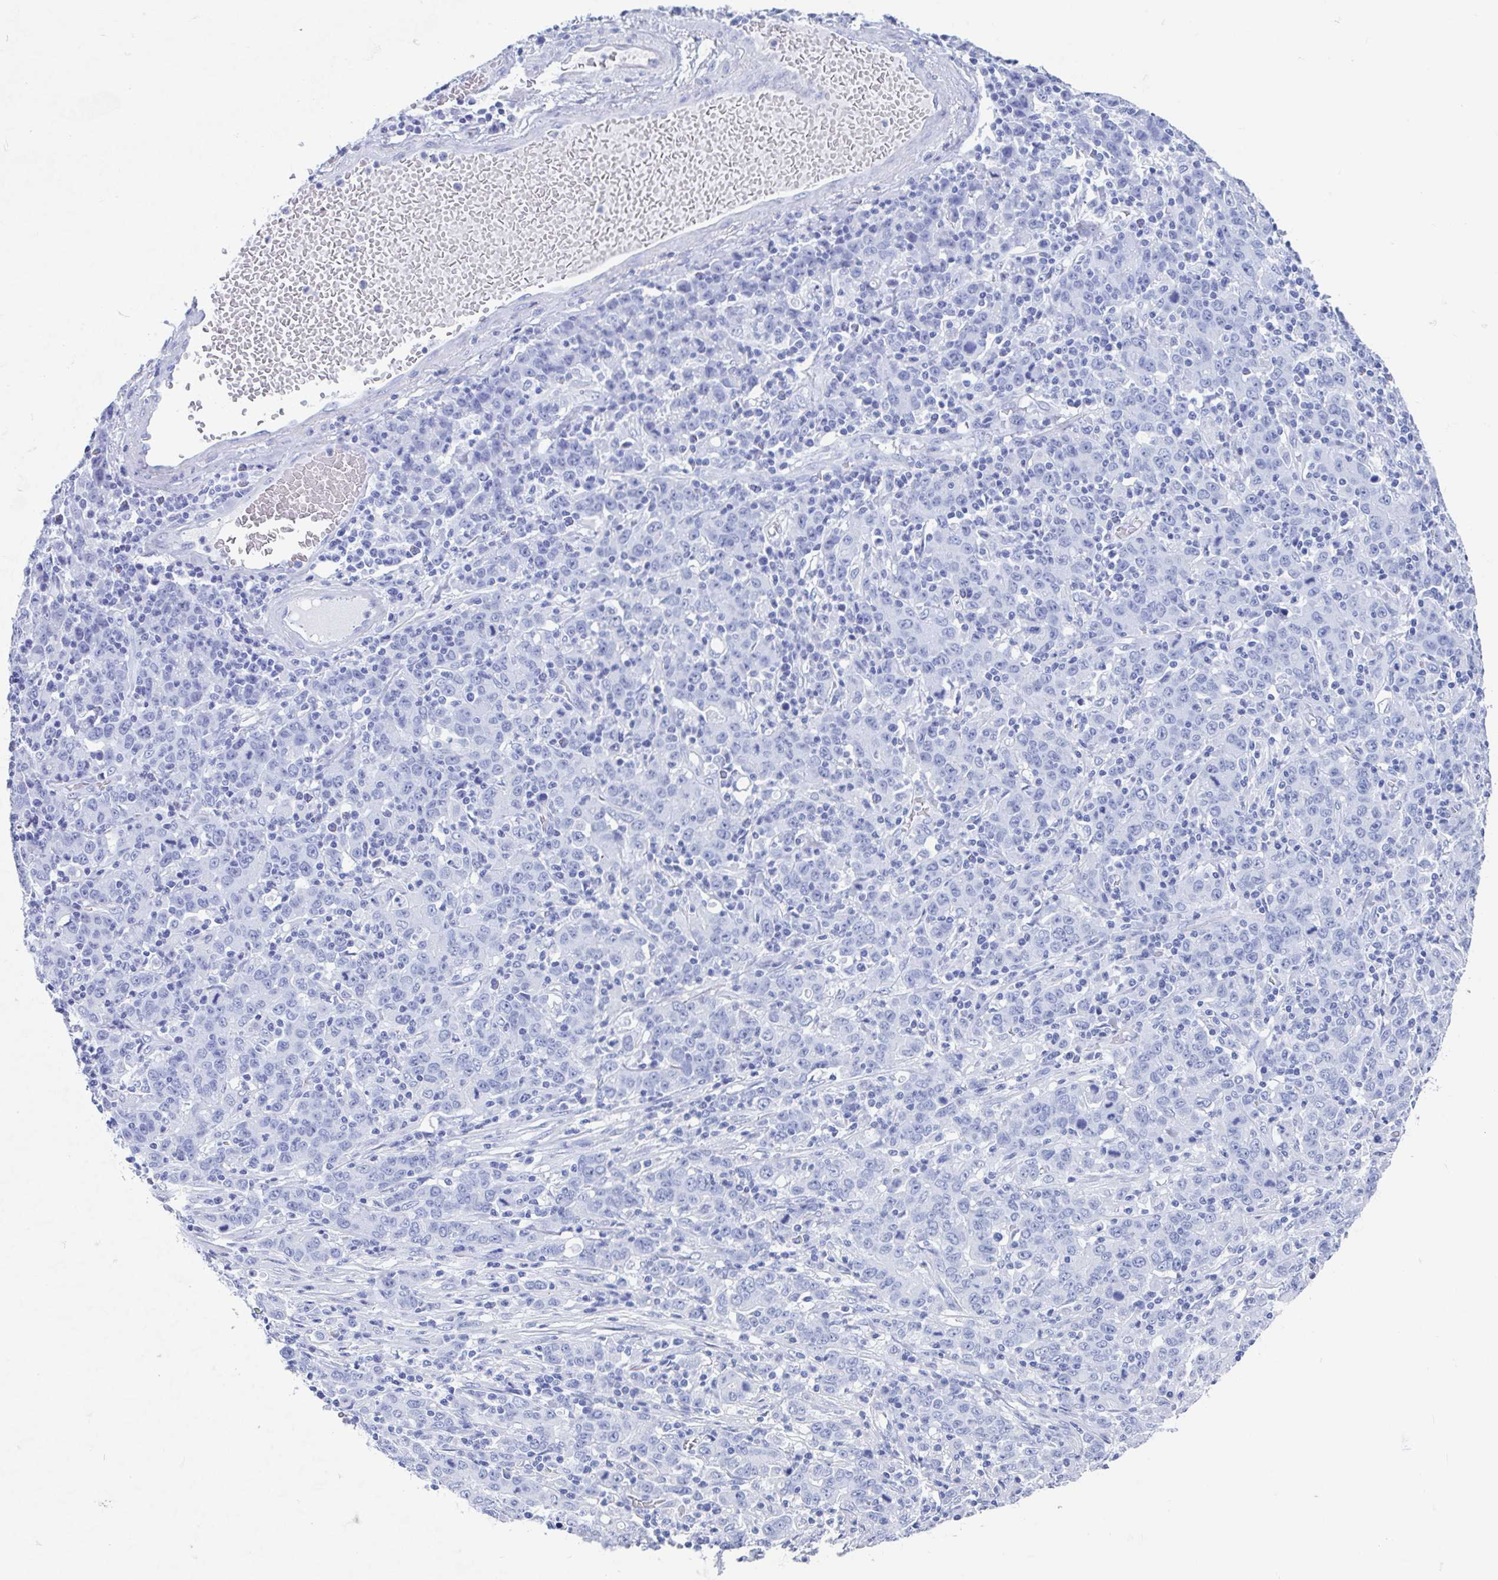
{"staining": {"intensity": "negative", "quantity": "none", "location": "none"}, "tissue": "stomach cancer", "cell_type": "Tumor cells", "image_type": "cancer", "snomed": [{"axis": "morphology", "description": "Adenocarcinoma, NOS"}, {"axis": "topography", "description": "Stomach, upper"}], "caption": "Immunohistochemistry (IHC) of human adenocarcinoma (stomach) exhibits no staining in tumor cells.", "gene": "HDGFL1", "patient": {"sex": "male", "age": 69}}